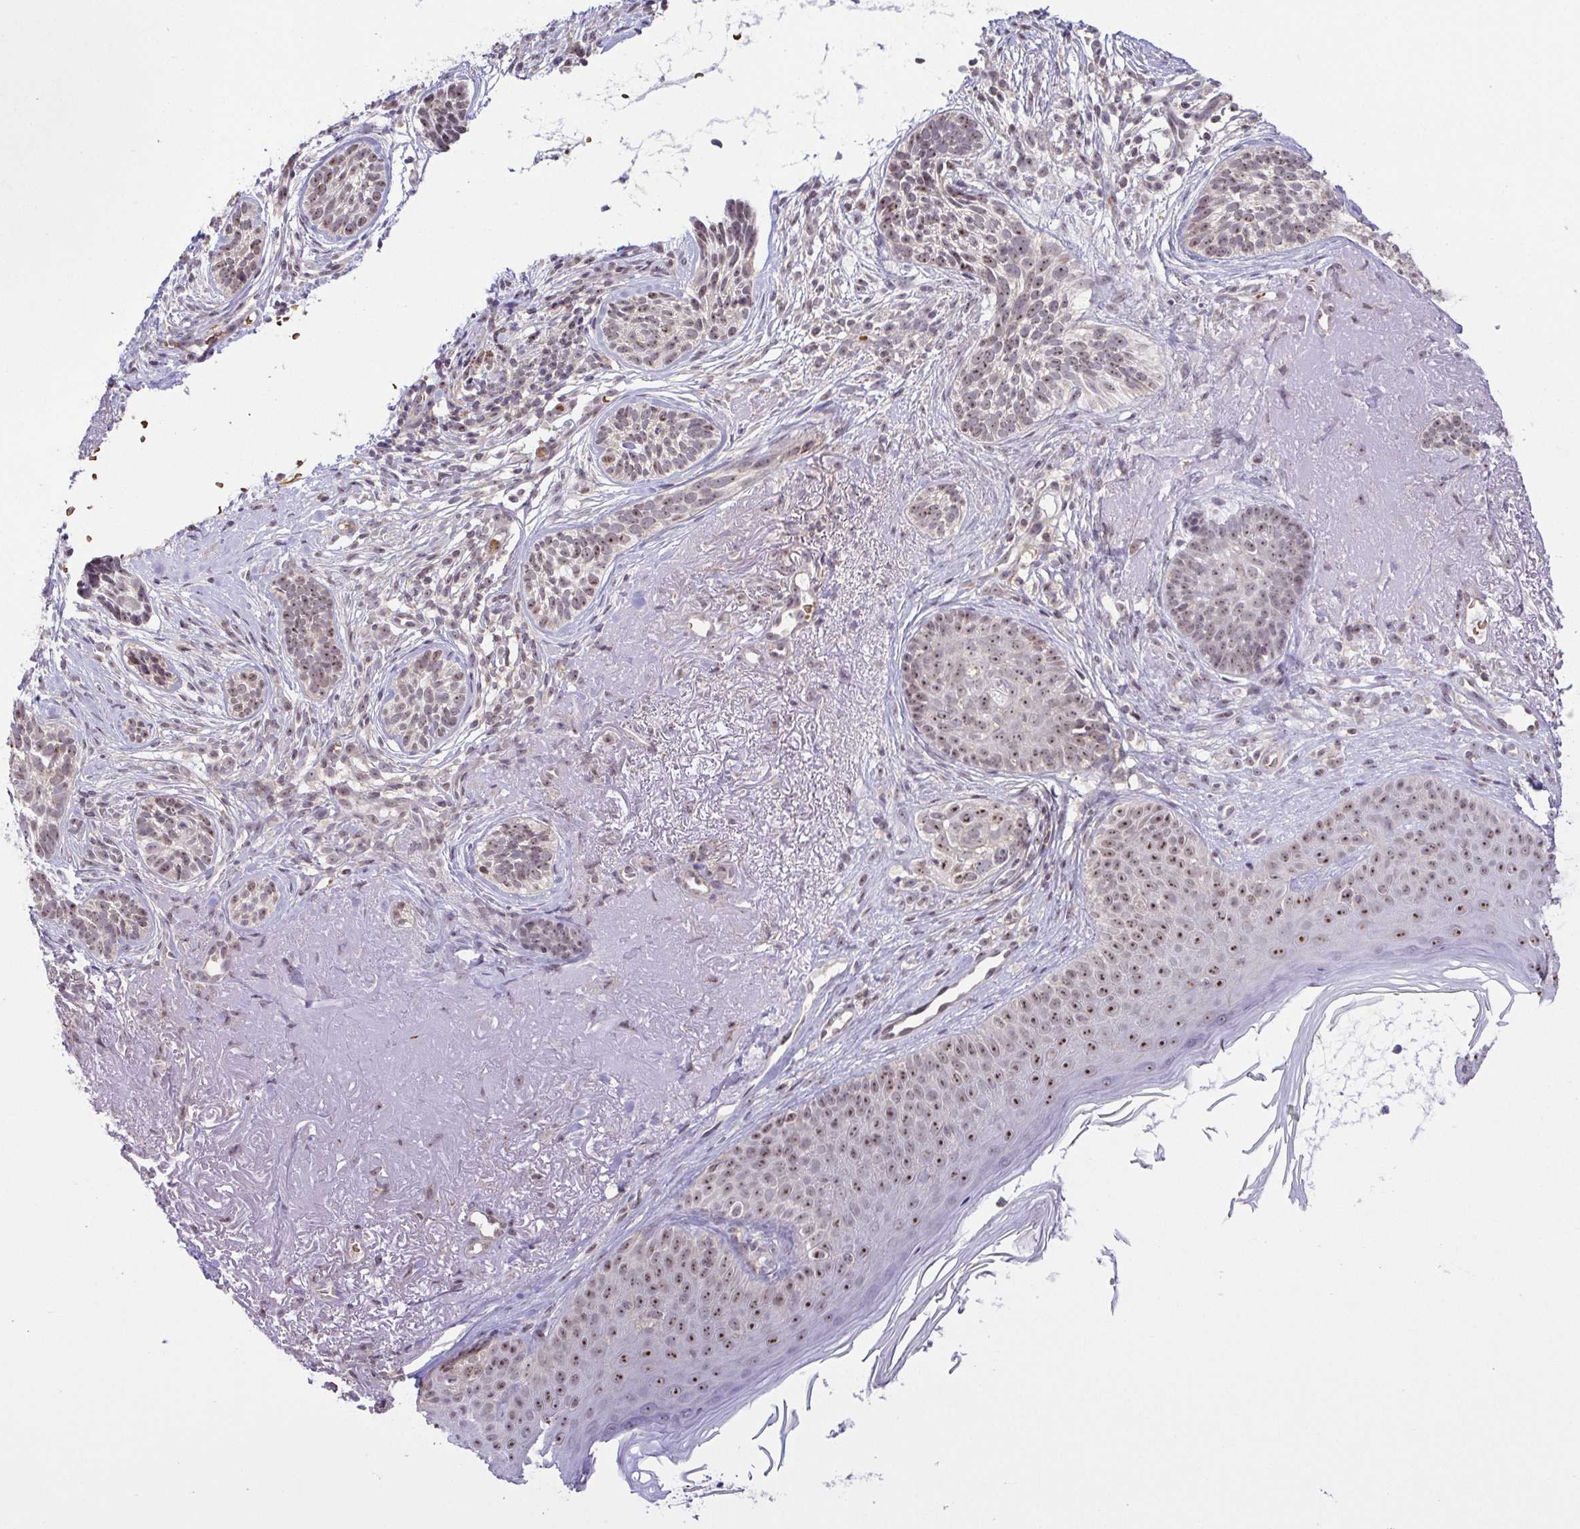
{"staining": {"intensity": "weak", "quantity": "25%-75%", "location": "nuclear"}, "tissue": "skin cancer", "cell_type": "Tumor cells", "image_type": "cancer", "snomed": [{"axis": "morphology", "description": "Basal cell carcinoma"}, {"axis": "morphology", "description": "BCC, high aggressive"}, {"axis": "topography", "description": "Skin"}], "caption": "Brown immunohistochemical staining in skin cancer (bcc,  high aggressive) shows weak nuclear staining in approximately 25%-75% of tumor cells.", "gene": "RSL24D1", "patient": {"sex": "female", "age": 86}}